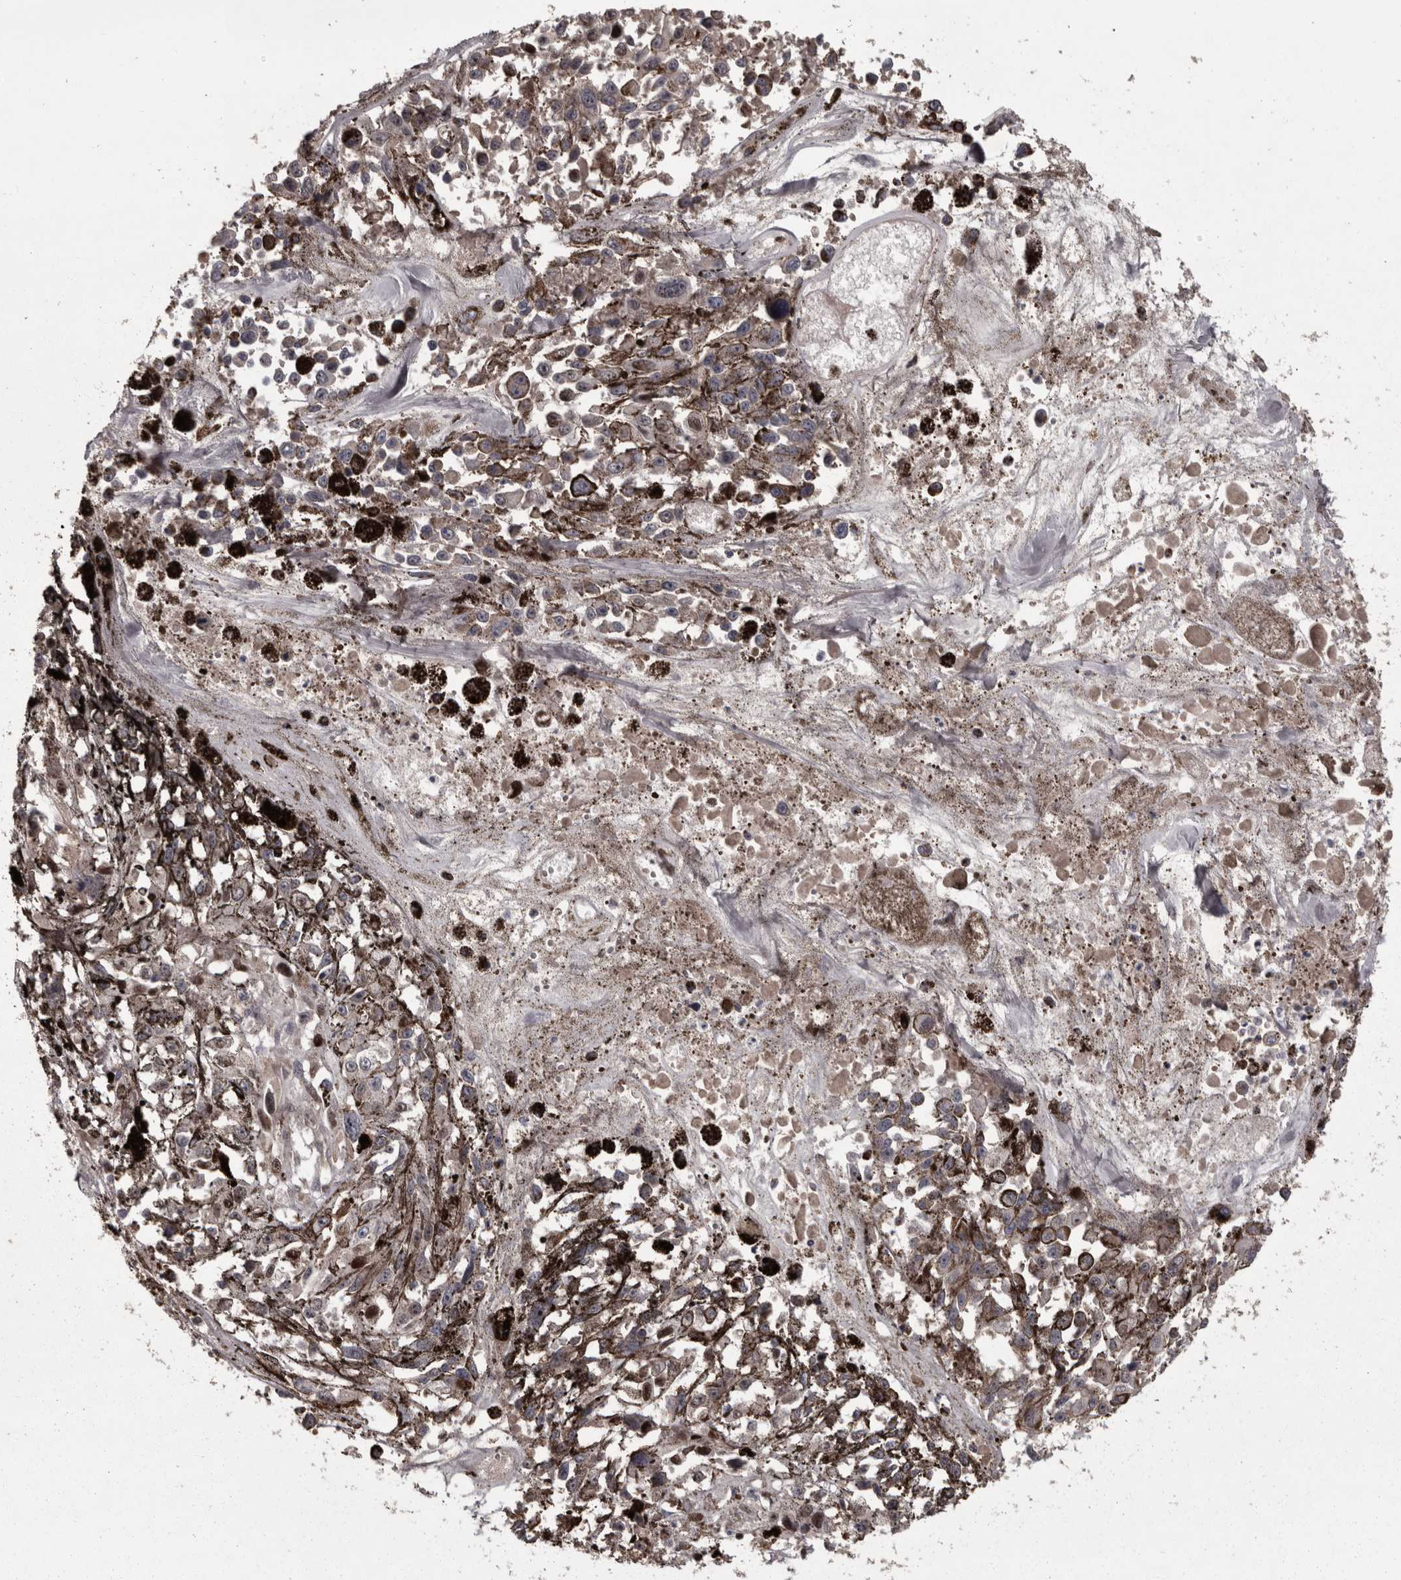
{"staining": {"intensity": "weak", "quantity": "25%-75%", "location": "cytoplasmic/membranous"}, "tissue": "melanoma", "cell_type": "Tumor cells", "image_type": "cancer", "snomed": [{"axis": "morphology", "description": "Malignant melanoma, Metastatic site"}, {"axis": "topography", "description": "Lymph node"}], "caption": "Human melanoma stained for a protein (brown) shows weak cytoplasmic/membranous positive positivity in about 25%-75% of tumor cells.", "gene": "PCDH17", "patient": {"sex": "male", "age": 59}}